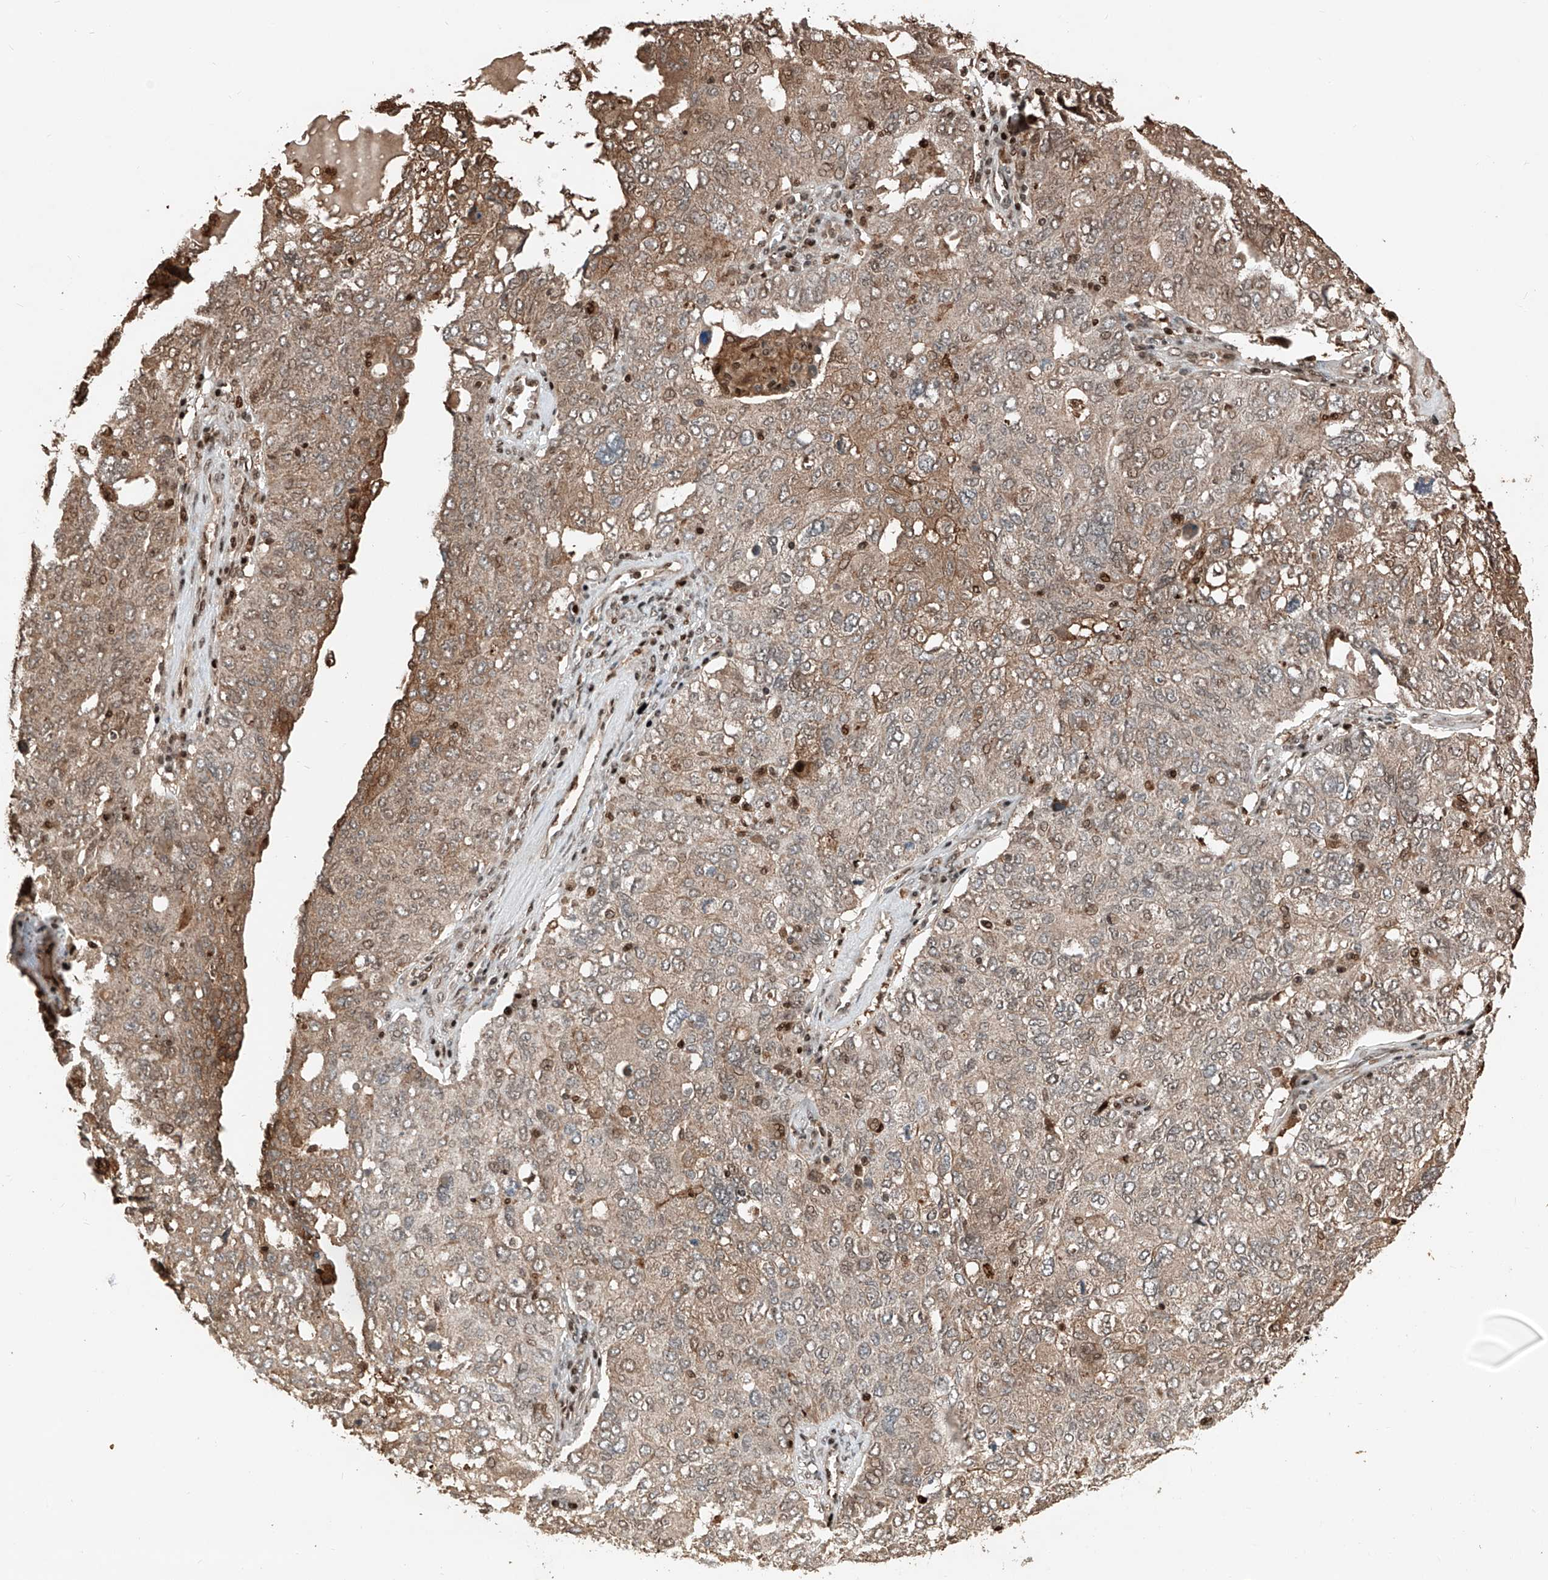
{"staining": {"intensity": "weak", "quantity": "25%-75%", "location": "cytoplasmic/membranous,nuclear"}, "tissue": "ovarian cancer", "cell_type": "Tumor cells", "image_type": "cancer", "snomed": [{"axis": "morphology", "description": "Carcinoma, endometroid"}, {"axis": "topography", "description": "Ovary"}], "caption": "Immunohistochemical staining of endometroid carcinoma (ovarian) exhibits weak cytoplasmic/membranous and nuclear protein staining in approximately 25%-75% of tumor cells. (Stains: DAB (3,3'-diaminobenzidine) in brown, nuclei in blue, Microscopy: brightfield microscopy at high magnification).", "gene": "RMND1", "patient": {"sex": "female", "age": 62}}